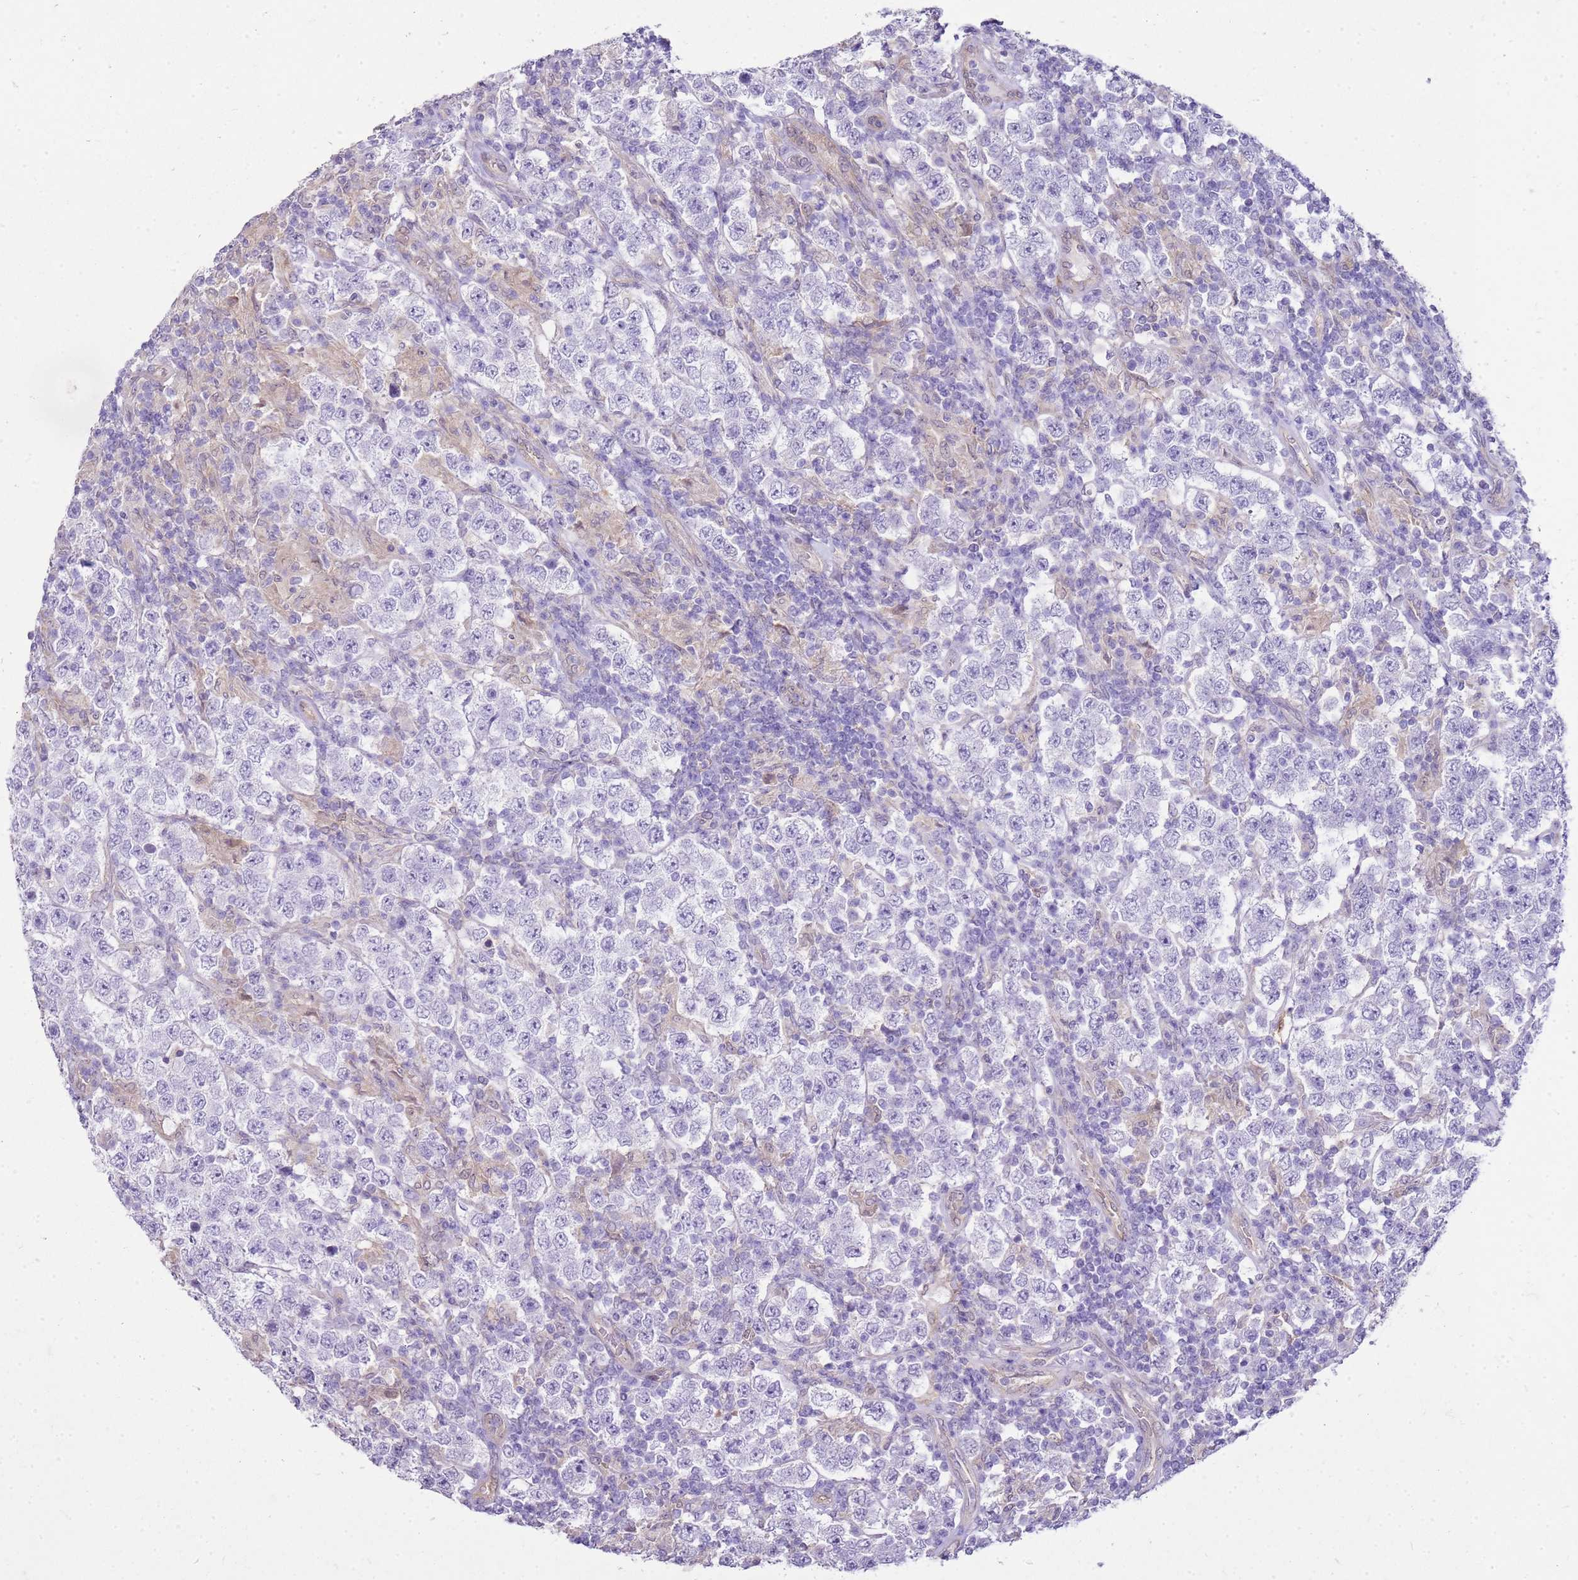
{"staining": {"intensity": "negative", "quantity": "none", "location": "none"}, "tissue": "testis cancer", "cell_type": "Tumor cells", "image_type": "cancer", "snomed": [{"axis": "morphology", "description": "Normal tissue, NOS"}, {"axis": "morphology", "description": "Urothelial carcinoma, High grade"}, {"axis": "morphology", "description": "Seminoma, NOS"}, {"axis": "morphology", "description": "Carcinoma, Embryonal, NOS"}, {"axis": "topography", "description": "Urinary bladder"}, {"axis": "topography", "description": "Testis"}], "caption": "The photomicrograph displays no significant staining in tumor cells of testis cancer. (Brightfield microscopy of DAB (3,3'-diaminobenzidine) immunohistochemistry (IHC) at high magnification).", "gene": "HSPB1", "patient": {"sex": "male", "age": 41}}